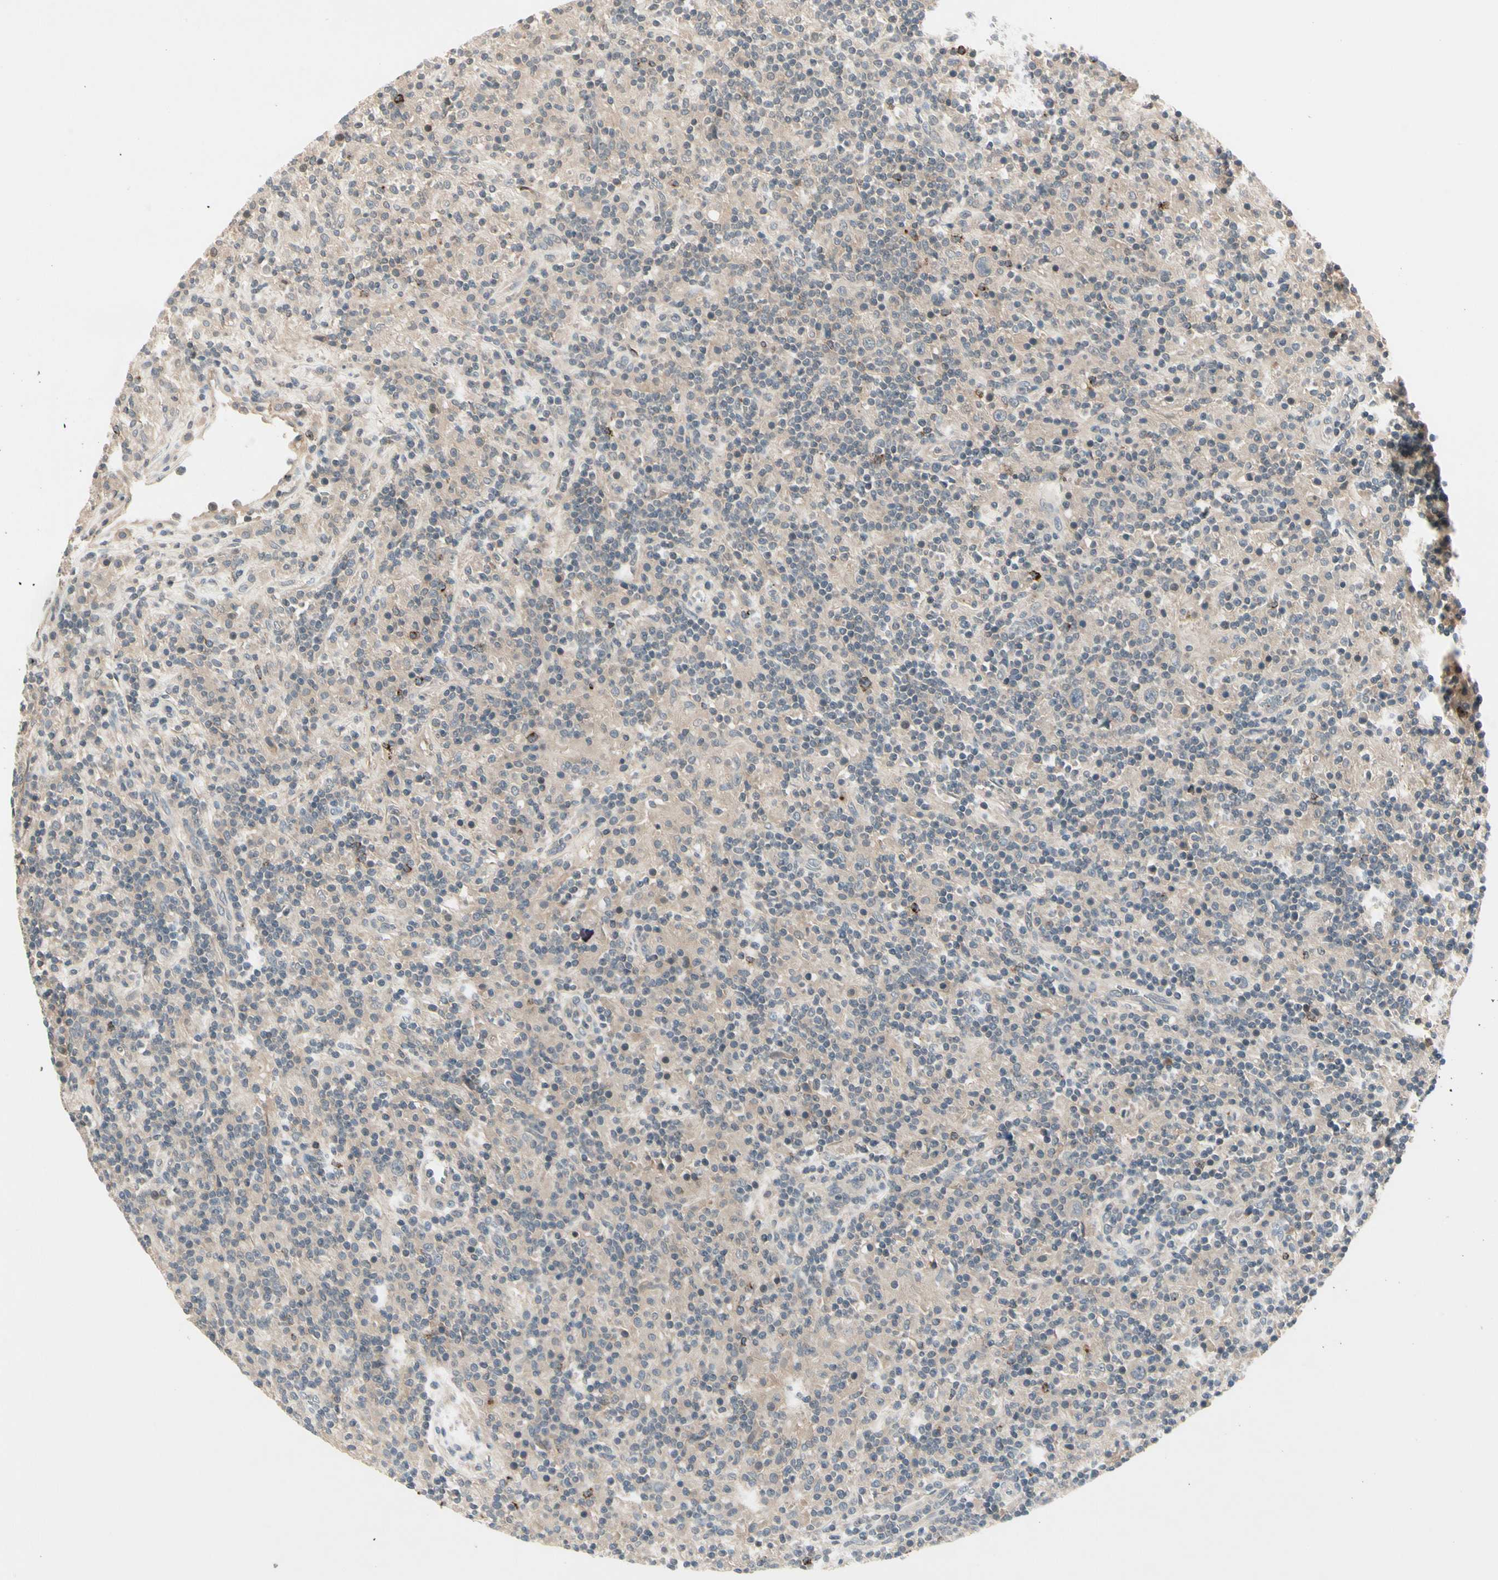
{"staining": {"intensity": "negative", "quantity": "none", "location": "none"}, "tissue": "lymphoma", "cell_type": "Tumor cells", "image_type": "cancer", "snomed": [{"axis": "morphology", "description": "Hodgkin's disease, NOS"}, {"axis": "topography", "description": "Lymph node"}], "caption": "Hodgkin's disease was stained to show a protein in brown. There is no significant staining in tumor cells.", "gene": "CCL4", "patient": {"sex": "male", "age": 70}}